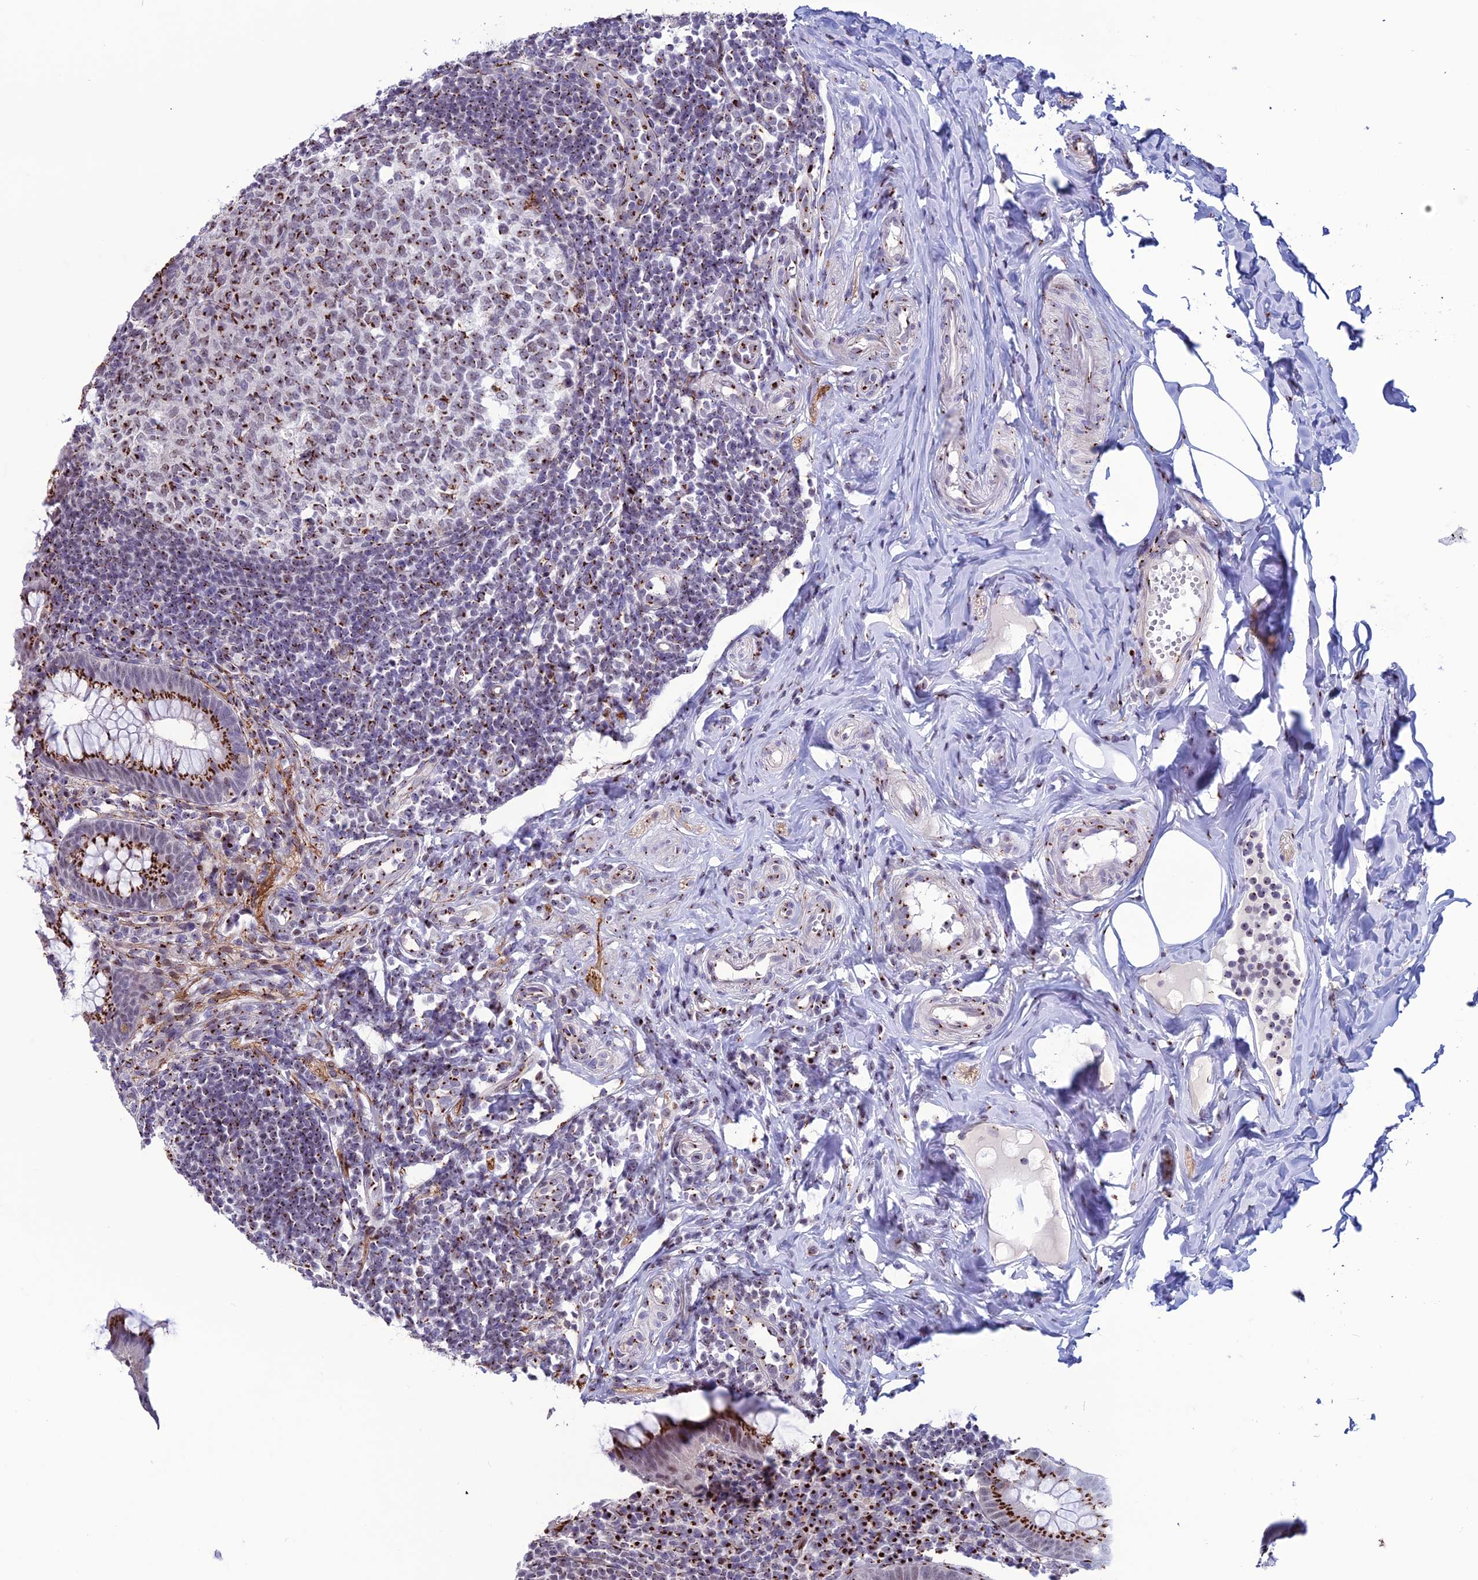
{"staining": {"intensity": "strong", "quantity": ">75%", "location": "cytoplasmic/membranous"}, "tissue": "appendix", "cell_type": "Glandular cells", "image_type": "normal", "snomed": [{"axis": "morphology", "description": "Normal tissue, NOS"}, {"axis": "topography", "description": "Appendix"}], "caption": "Brown immunohistochemical staining in unremarkable appendix displays strong cytoplasmic/membranous expression in about >75% of glandular cells. Ihc stains the protein of interest in brown and the nuclei are stained blue.", "gene": "PLEKHA4", "patient": {"sex": "female", "age": 33}}